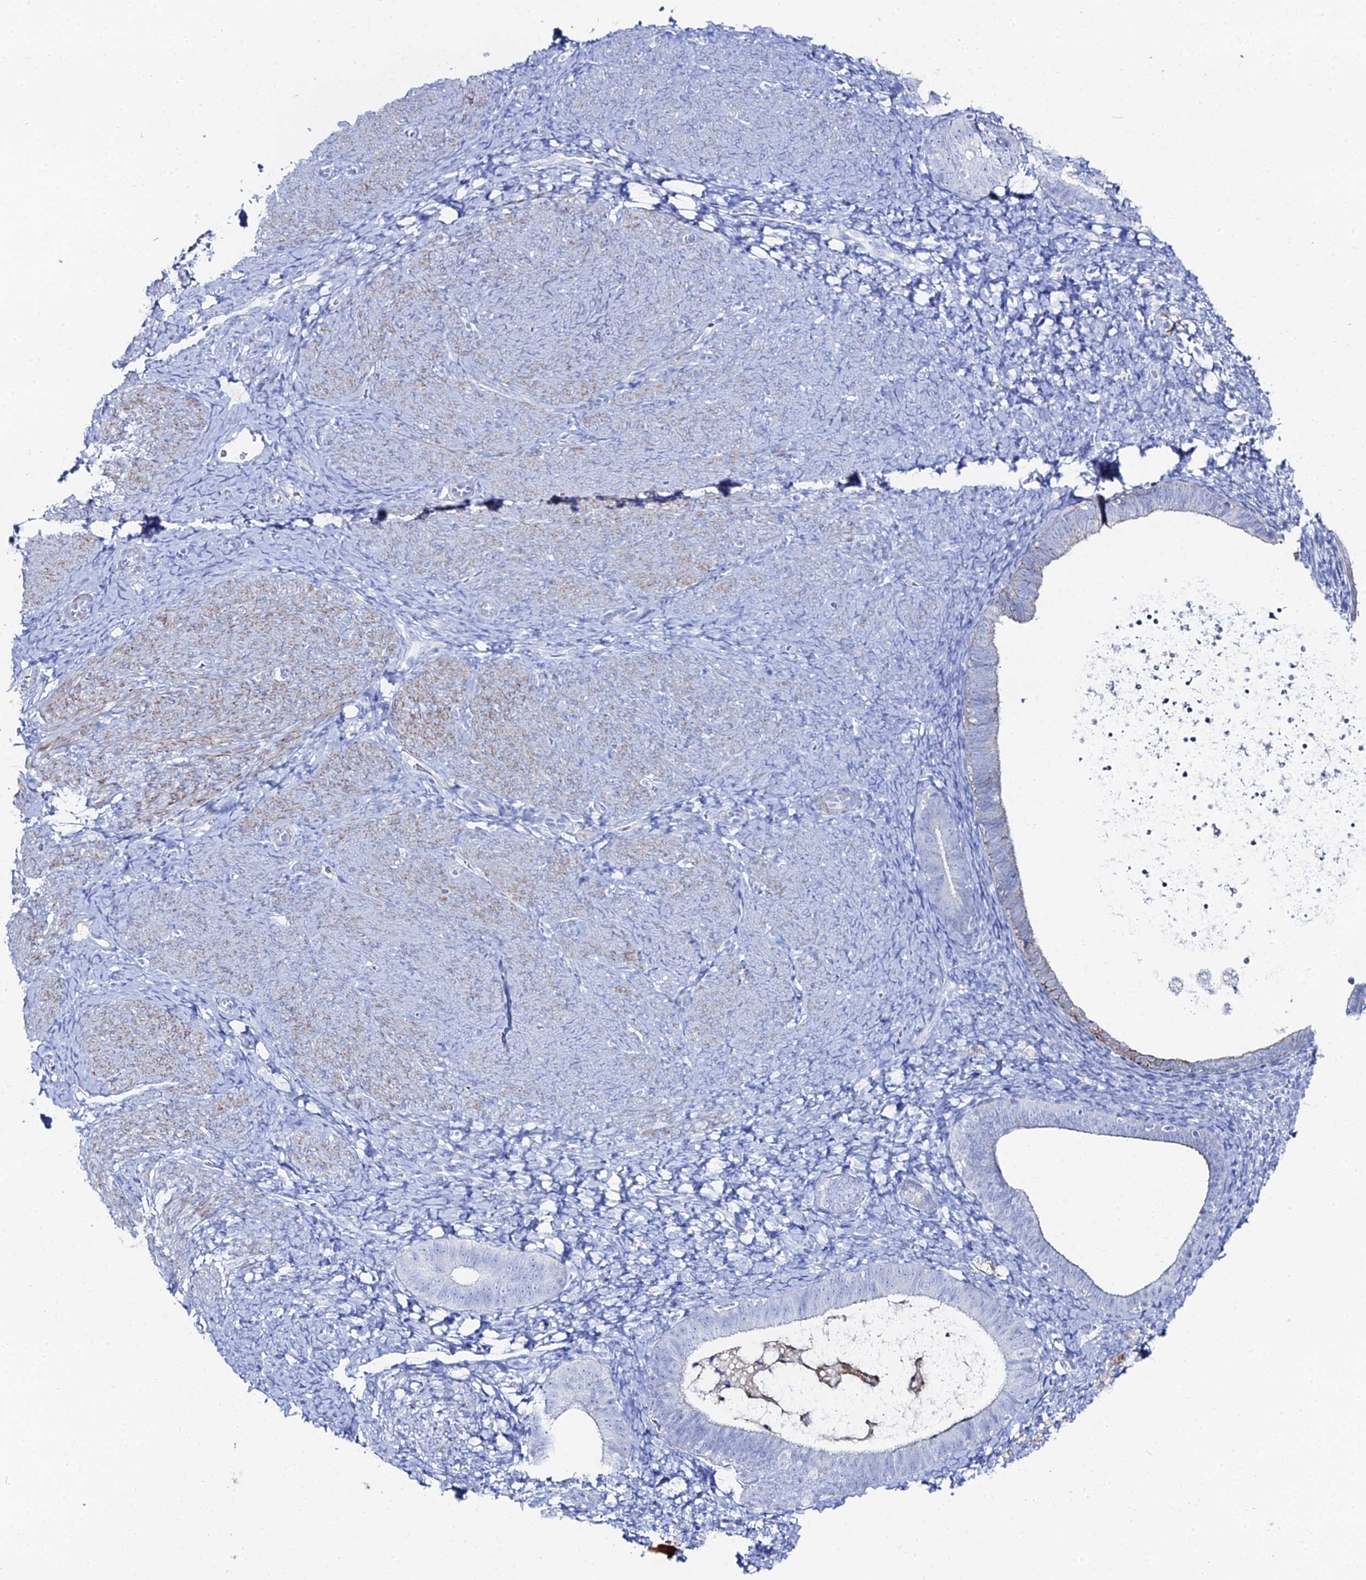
{"staining": {"intensity": "negative", "quantity": "none", "location": "none"}, "tissue": "endometrium", "cell_type": "Cells in endometrial stroma", "image_type": "normal", "snomed": [{"axis": "morphology", "description": "Normal tissue, NOS"}, {"axis": "topography", "description": "Endometrium"}], "caption": "The photomicrograph exhibits no staining of cells in endometrial stroma in normal endometrium.", "gene": "DHX34", "patient": {"sex": "female", "age": 65}}